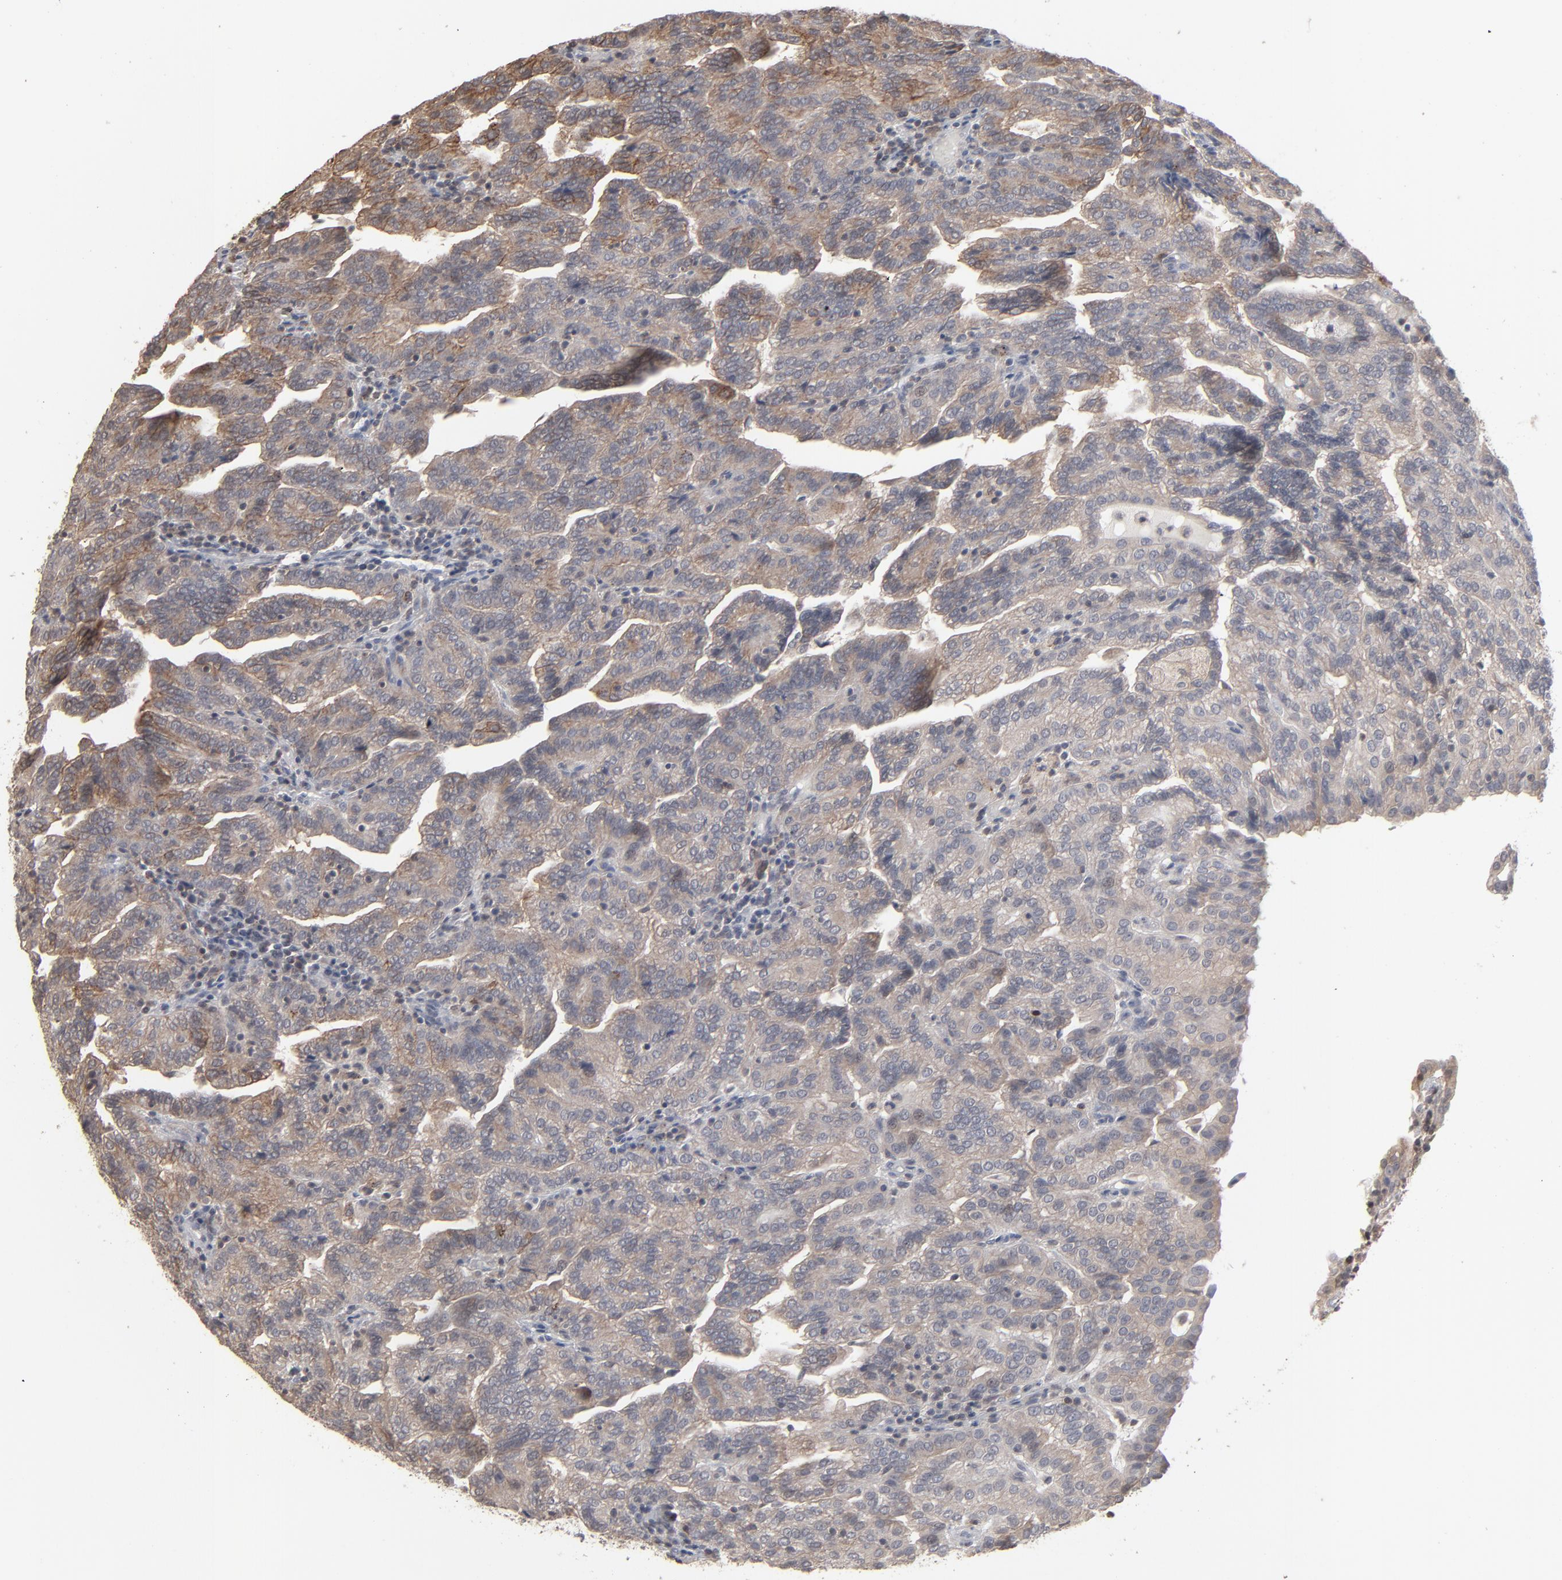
{"staining": {"intensity": "weak", "quantity": ">75%", "location": "cytoplasmic/membranous"}, "tissue": "renal cancer", "cell_type": "Tumor cells", "image_type": "cancer", "snomed": [{"axis": "morphology", "description": "Adenocarcinoma, NOS"}, {"axis": "topography", "description": "Kidney"}], "caption": "Protein expression analysis of human renal cancer reveals weak cytoplasmic/membranous expression in about >75% of tumor cells. (DAB (3,3'-diaminobenzidine) = brown stain, brightfield microscopy at high magnification).", "gene": "STAT4", "patient": {"sex": "male", "age": 61}}